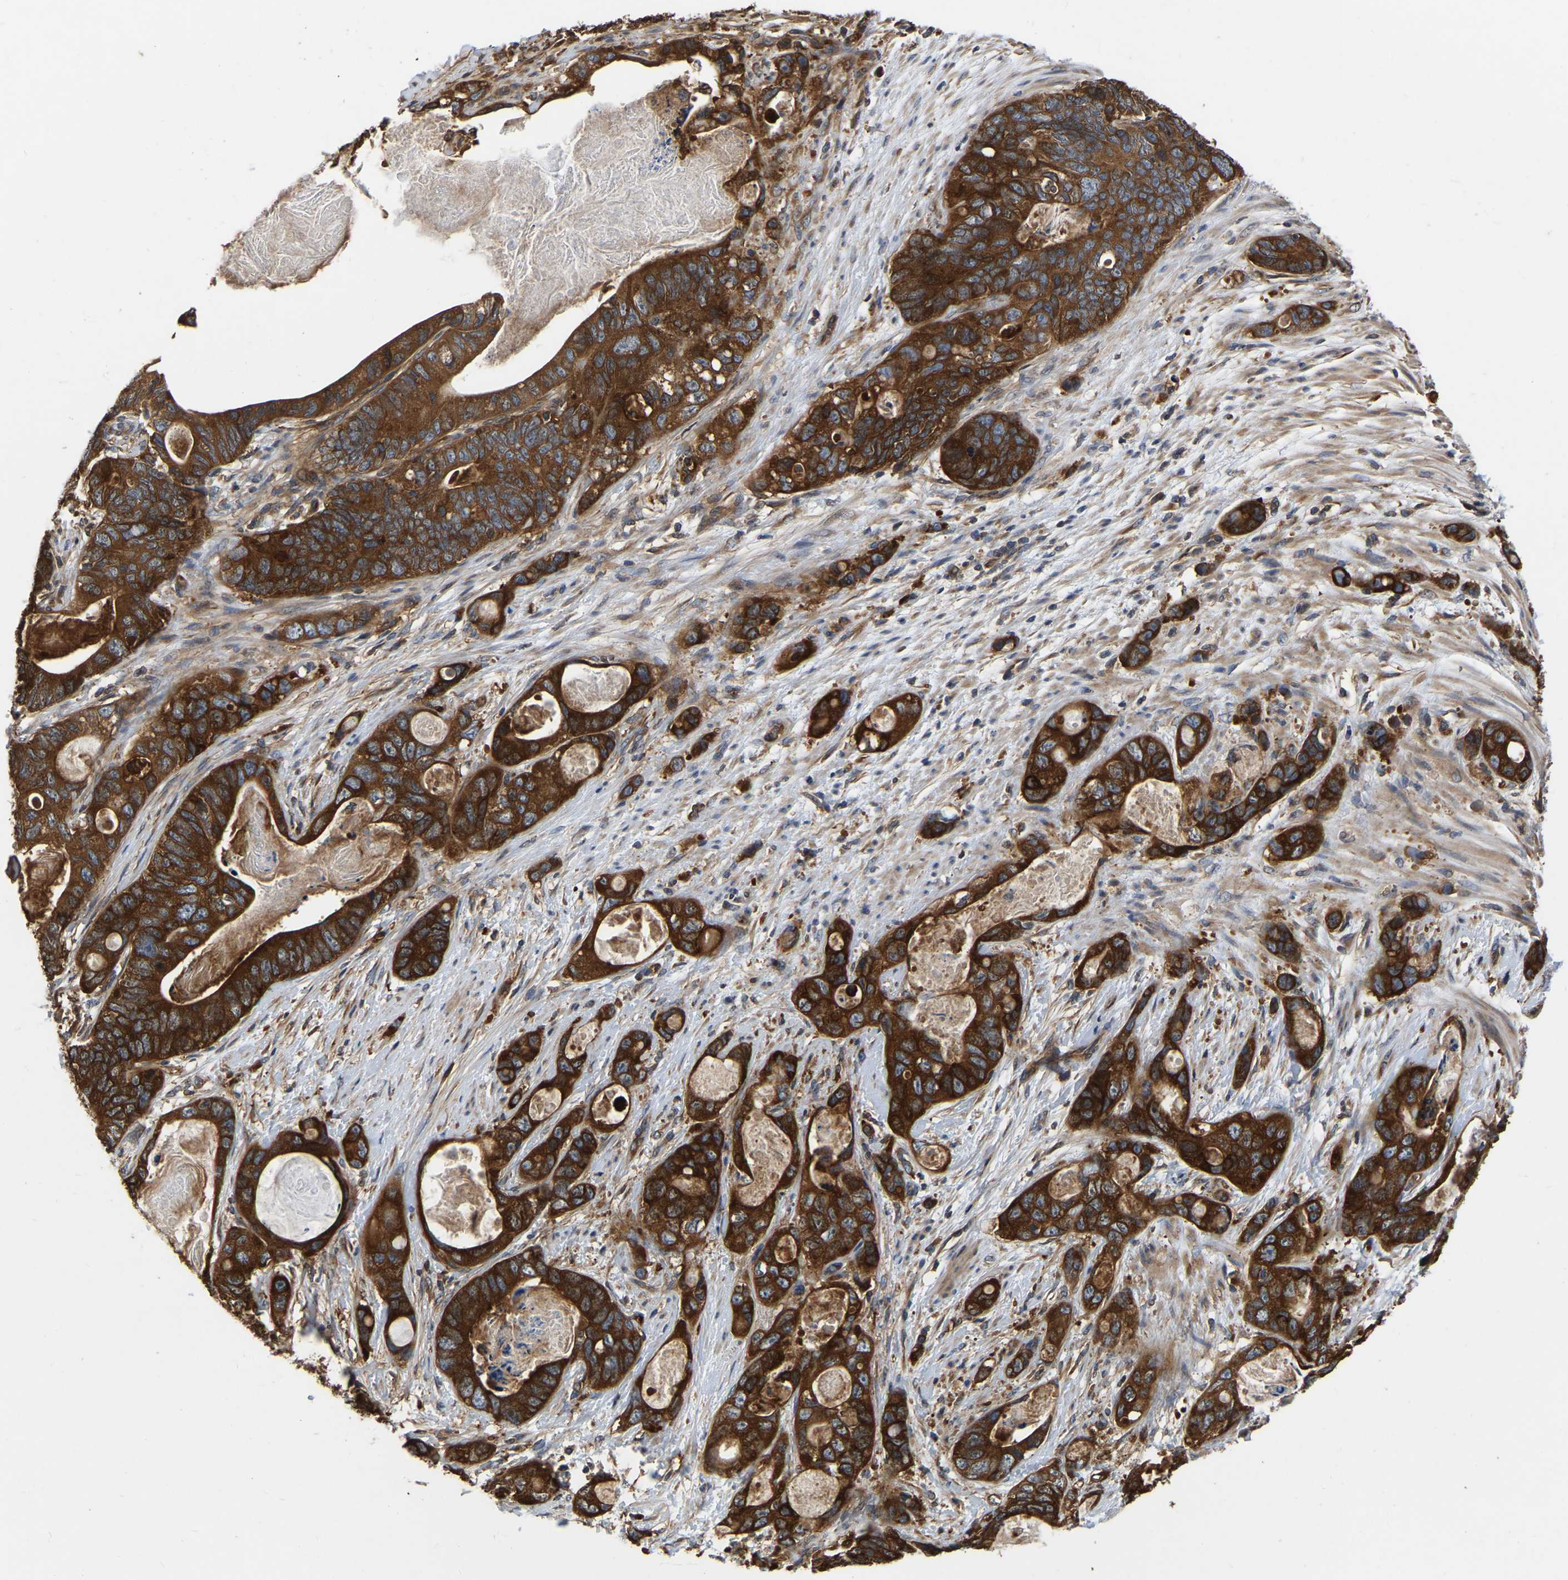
{"staining": {"intensity": "strong", "quantity": ">75%", "location": "cytoplasmic/membranous"}, "tissue": "stomach cancer", "cell_type": "Tumor cells", "image_type": "cancer", "snomed": [{"axis": "morphology", "description": "Normal tissue, NOS"}, {"axis": "morphology", "description": "Adenocarcinoma, NOS"}, {"axis": "topography", "description": "Stomach"}], "caption": "Stomach adenocarcinoma tissue displays strong cytoplasmic/membranous positivity in approximately >75% of tumor cells, visualized by immunohistochemistry. The protein is shown in brown color, while the nuclei are stained blue.", "gene": "GARS1", "patient": {"sex": "female", "age": 89}}